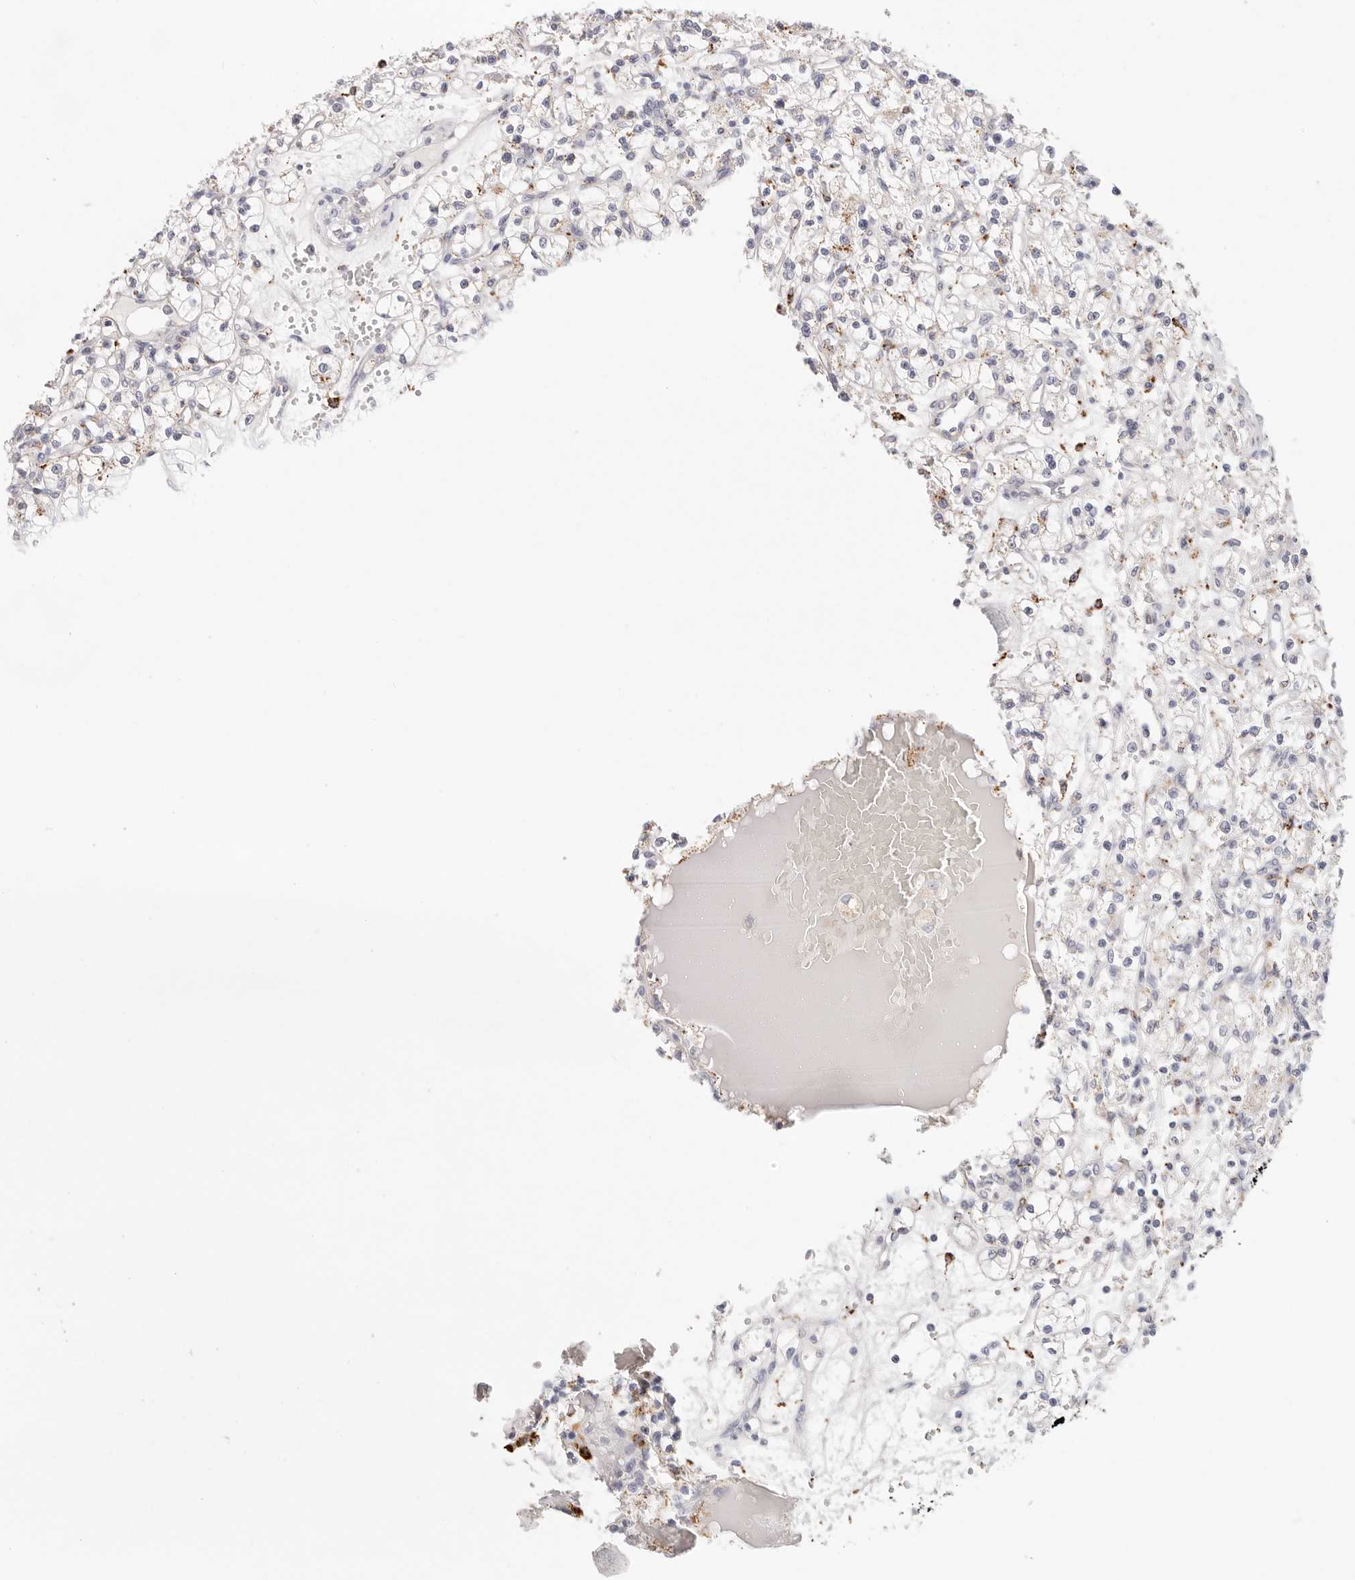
{"staining": {"intensity": "moderate", "quantity": "<25%", "location": "cytoplasmic/membranous"}, "tissue": "renal cancer", "cell_type": "Tumor cells", "image_type": "cancer", "snomed": [{"axis": "morphology", "description": "Adenocarcinoma, NOS"}, {"axis": "topography", "description": "Kidney"}], "caption": "Renal cancer (adenocarcinoma) tissue exhibits moderate cytoplasmic/membranous staining in about <25% of tumor cells, visualized by immunohistochemistry. Using DAB (brown) and hematoxylin (blue) stains, captured at high magnification using brightfield microscopy.", "gene": "STKLD1", "patient": {"sex": "female", "age": 59}}